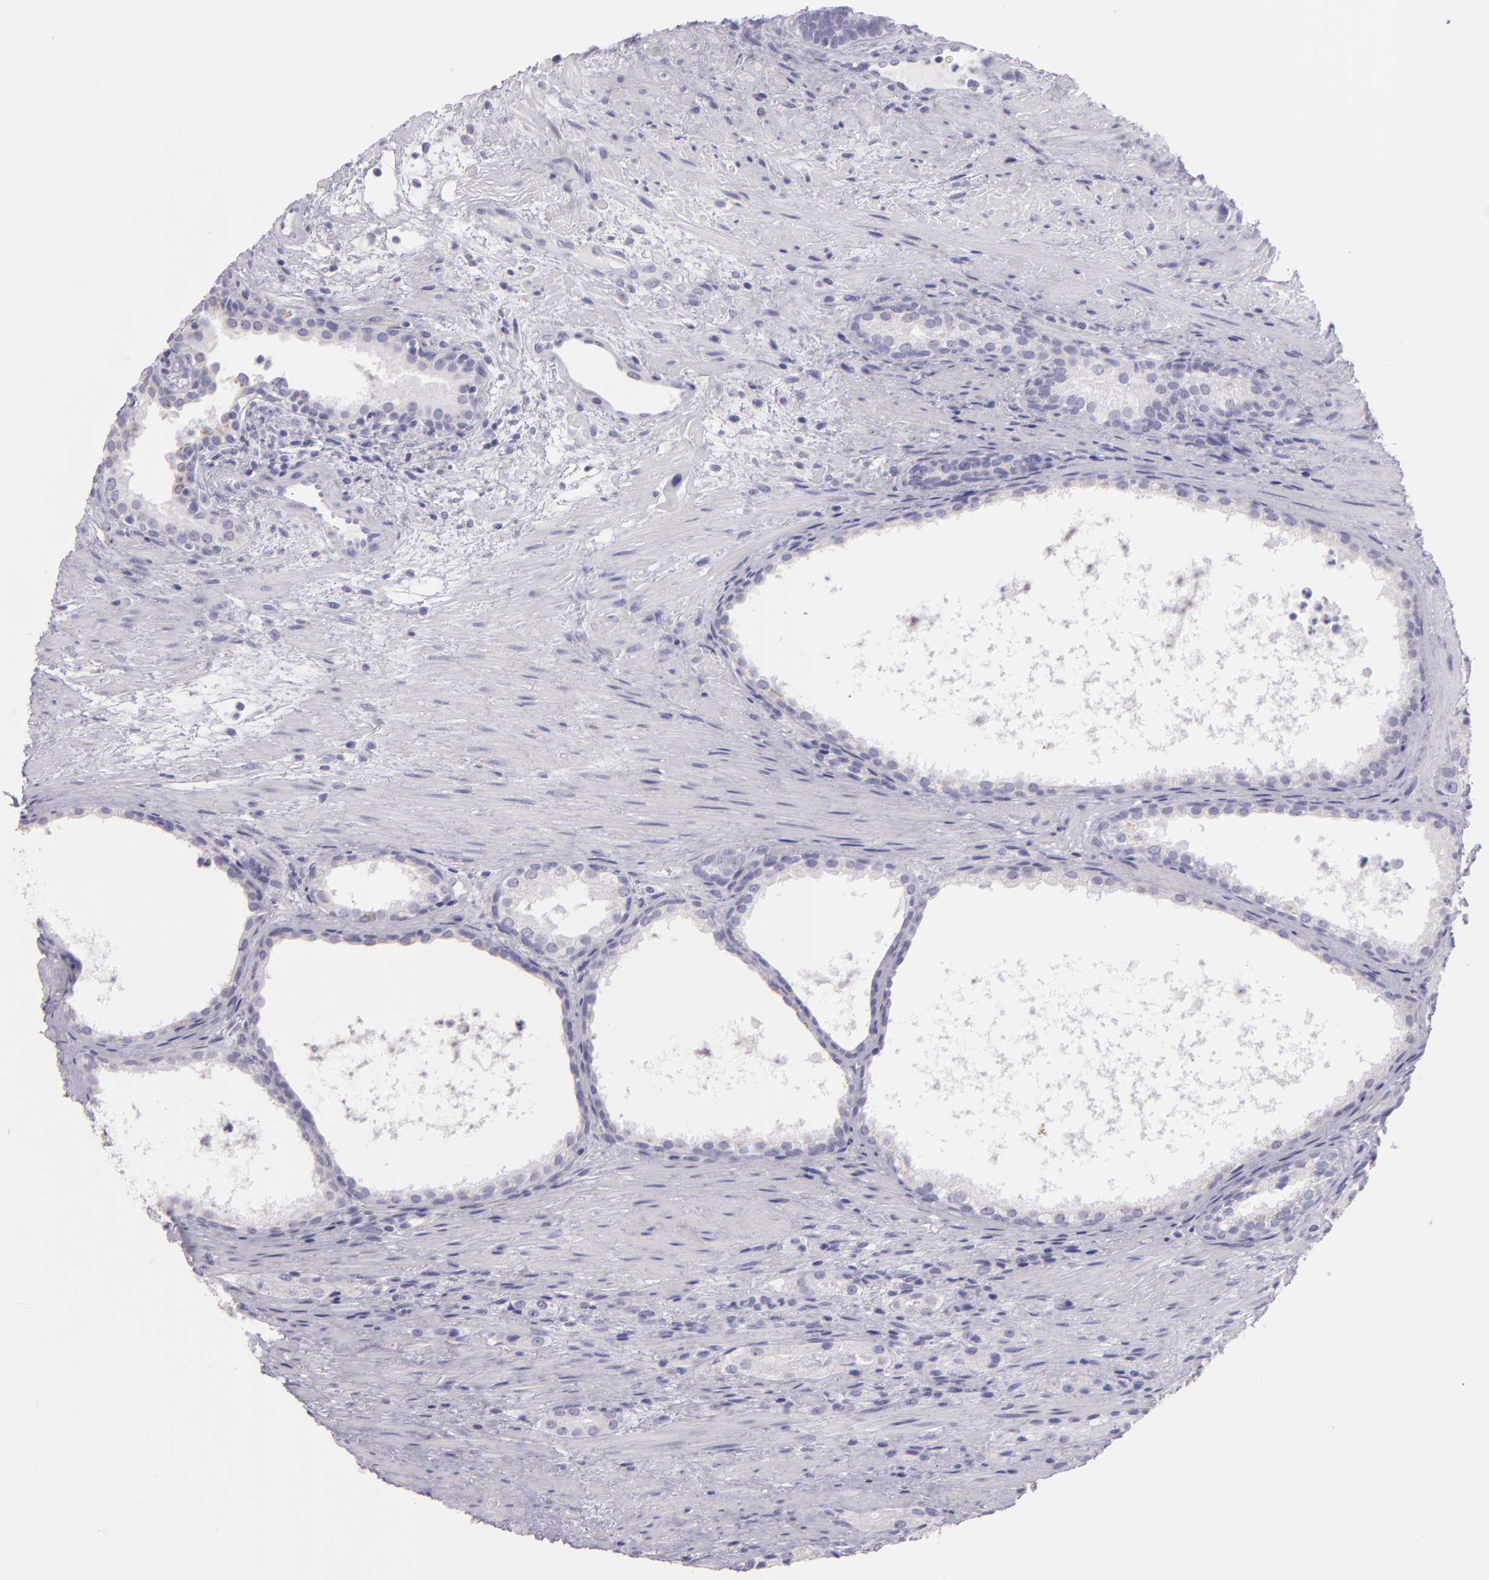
{"staining": {"intensity": "negative", "quantity": "none", "location": "none"}, "tissue": "prostate cancer", "cell_type": "Tumor cells", "image_type": "cancer", "snomed": [{"axis": "morphology", "description": "Adenocarcinoma, High grade"}, {"axis": "topography", "description": "Prostate"}], "caption": "Immunohistochemistry image of human prostate cancer stained for a protein (brown), which exhibits no staining in tumor cells. (Stains: DAB immunohistochemistry with hematoxylin counter stain, Microscopy: brightfield microscopy at high magnification).", "gene": "MUC5AC", "patient": {"sex": "male", "age": 72}}